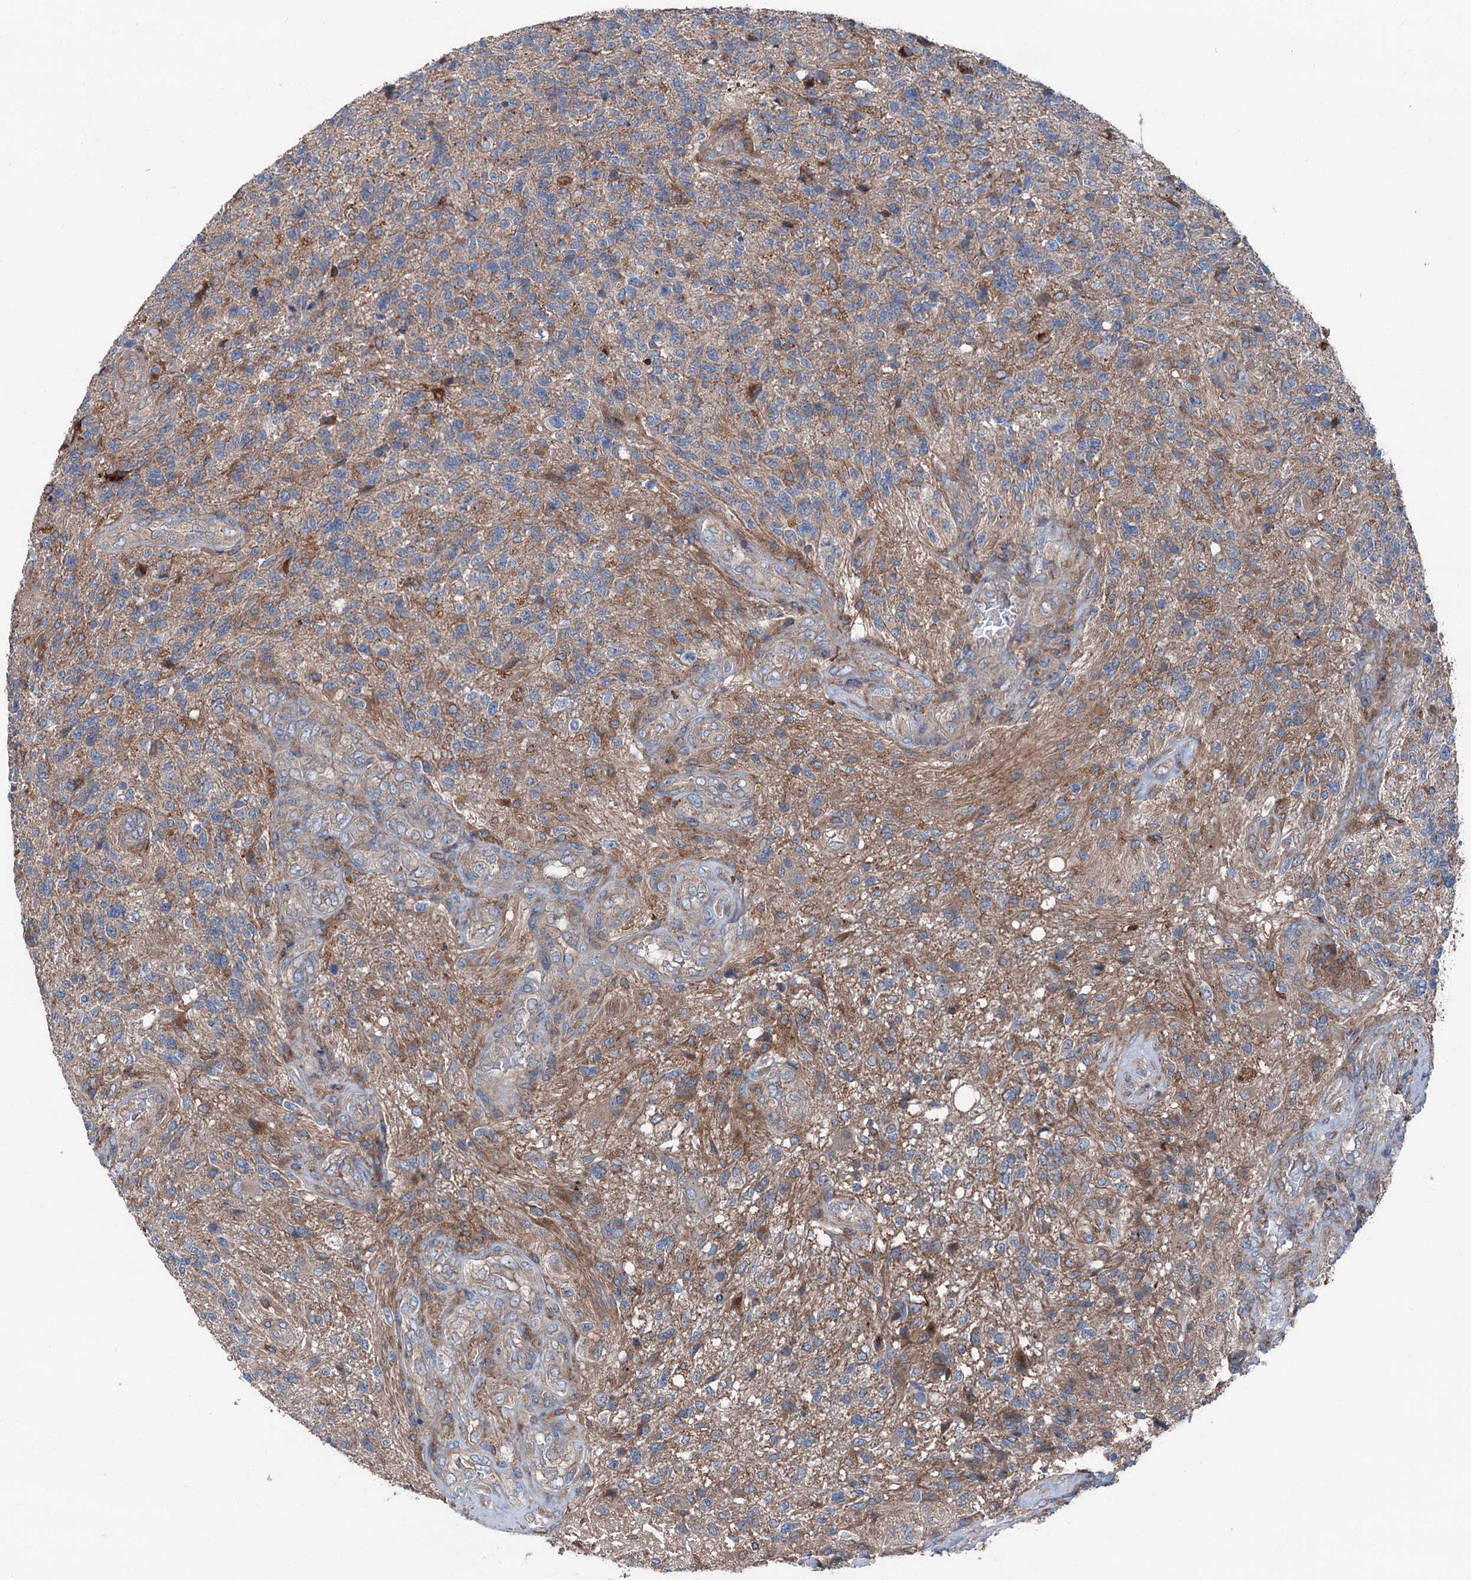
{"staining": {"intensity": "weak", "quantity": "25%-75%", "location": "cytoplasmic/membranous"}, "tissue": "glioma", "cell_type": "Tumor cells", "image_type": "cancer", "snomed": [{"axis": "morphology", "description": "Glioma, malignant, High grade"}, {"axis": "topography", "description": "Brain"}], "caption": "Protein expression by IHC displays weak cytoplasmic/membranous staining in about 25%-75% of tumor cells in malignant glioma (high-grade). The protein is shown in brown color, while the nuclei are stained blue.", "gene": "RUFY1", "patient": {"sex": "male", "age": 56}}